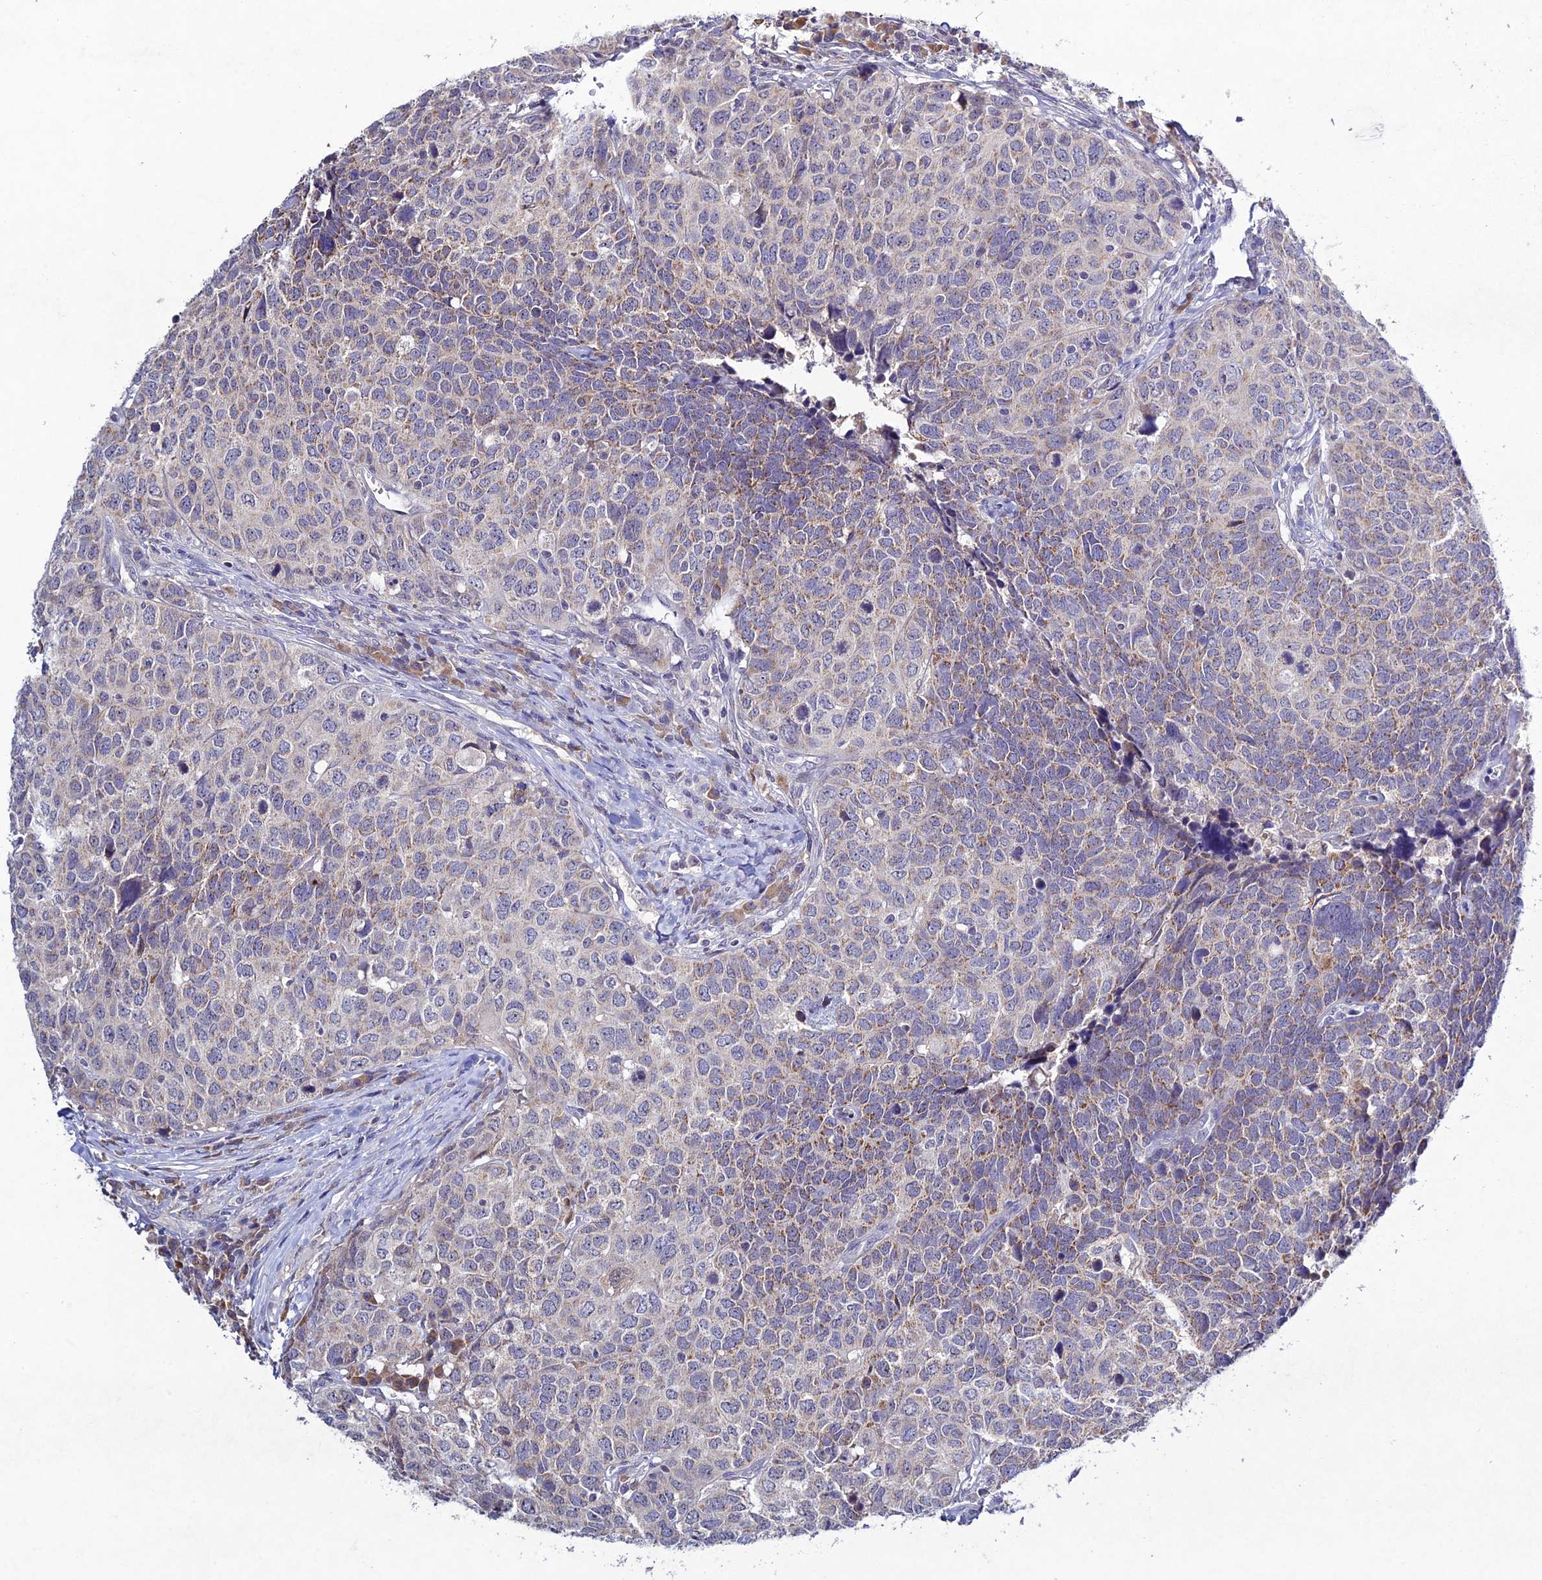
{"staining": {"intensity": "weak", "quantity": "<25%", "location": "cytoplasmic/membranous"}, "tissue": "head and neck cancer", "cell_type": "Tumor cells", "image_type": "cancer", "snomed": [{"axis": "morphology", "description": "Squamous cell carcinoma, NOS"}, {"axis": "topography", "description": "Head-Neck"}], "caption": "DAB (3,3'-diaminobenzidine) immunohistochemical staining of human head and neck cancer demonstrates no significant expression in tumor cells.", "gene": "CHST5", "patient": {"sex": "male", "age": 66}}